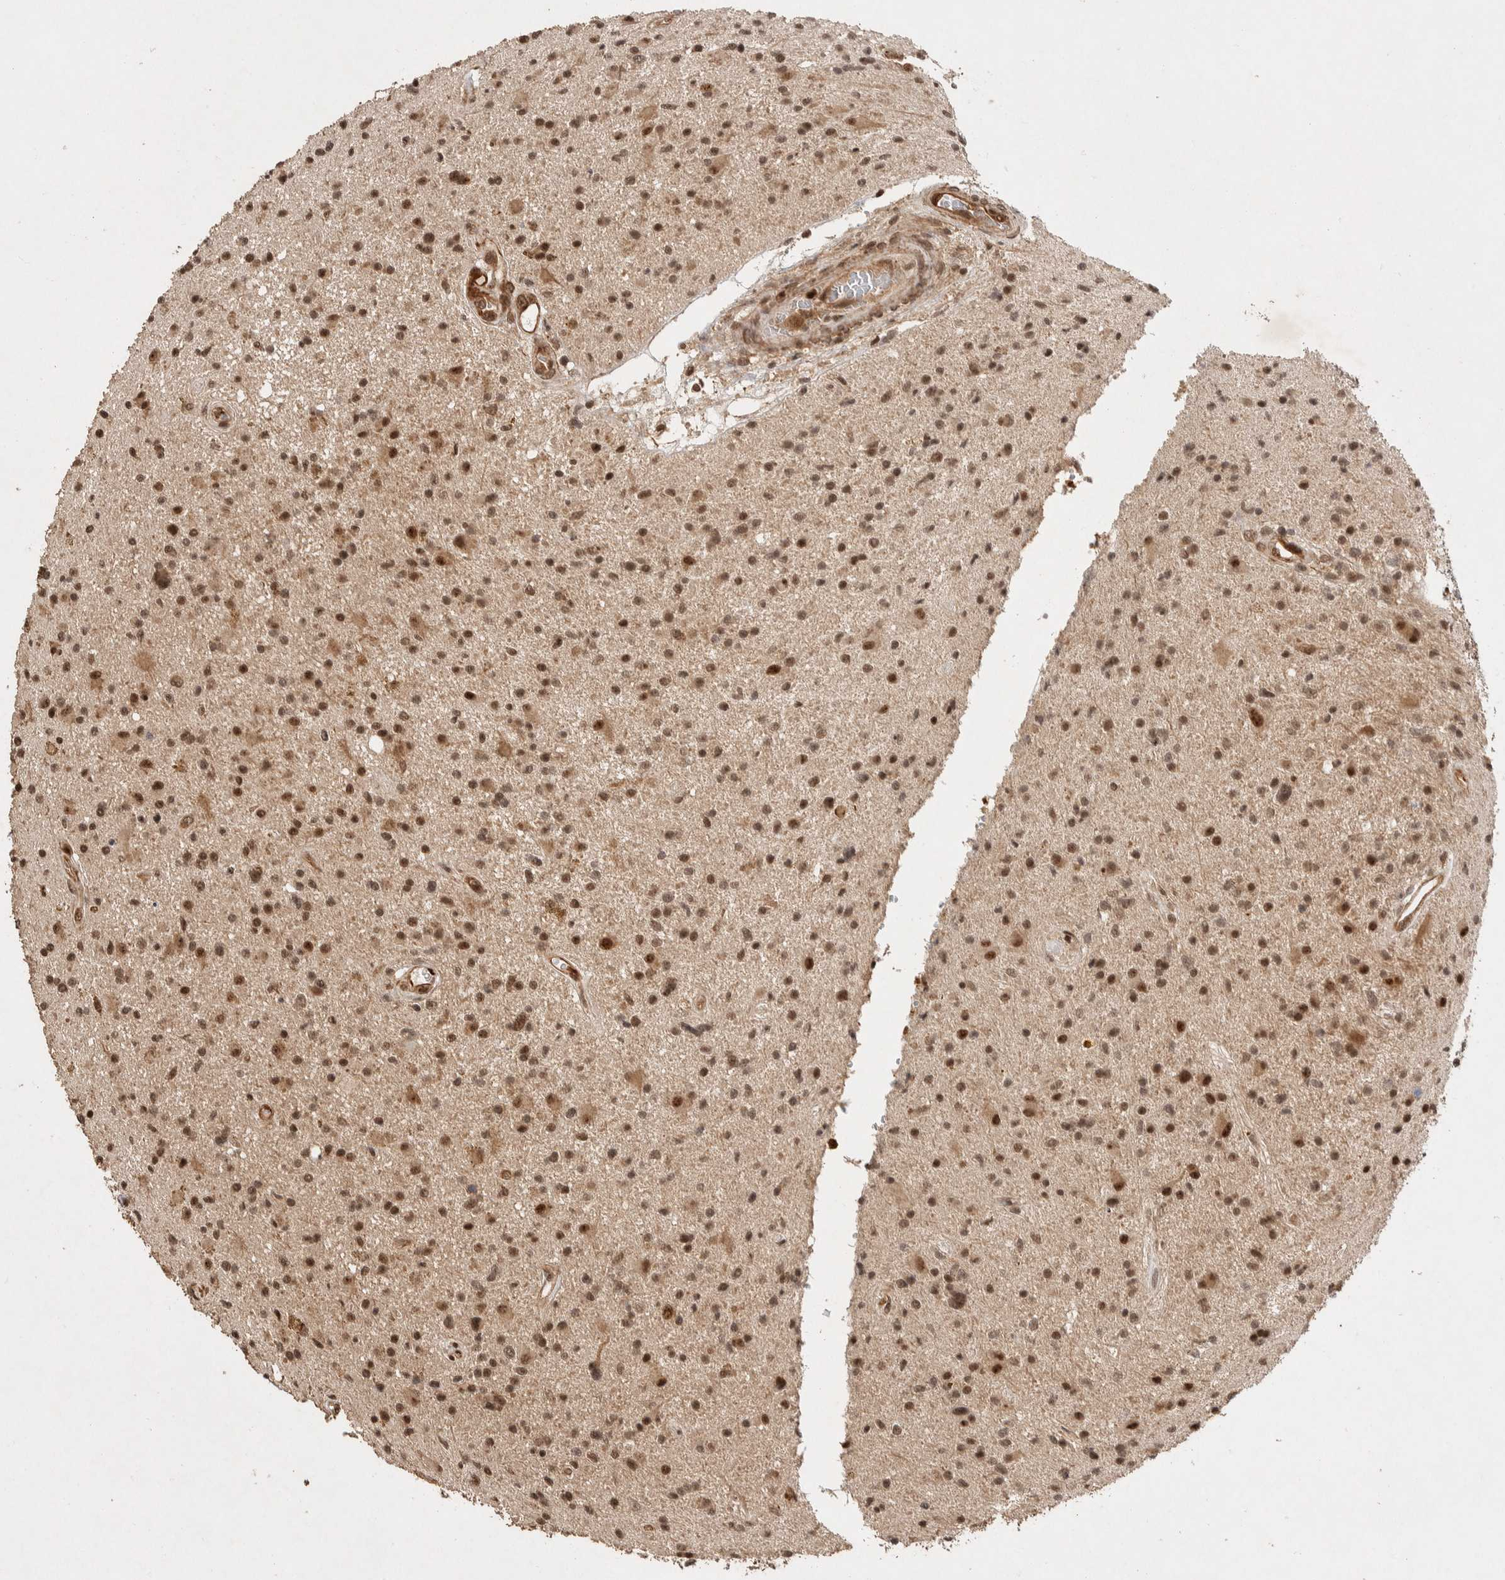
{"staining": {"intensity": "moderate", "quantity": ">75%", "location": "cytoplasmic/membranous,nuclear"}, "tissue": "glioma", "cell_type": "Tumor cells", "image_type": "cancer", "snomed": [{"axis": "morphology", "description": "Glioma, malignant, High grade"}, {"axis": "topography", "description": "Brain"}], "caption": "An image showing moderate cytoplasmic/membranous and nuclear staining in about >75% of tumor cells in high-grade glioma (malignant), as visualized by brown immunohistochemical staining.", "gene": "TOR1B", "patient": {"sex": "male", "age": 33}}